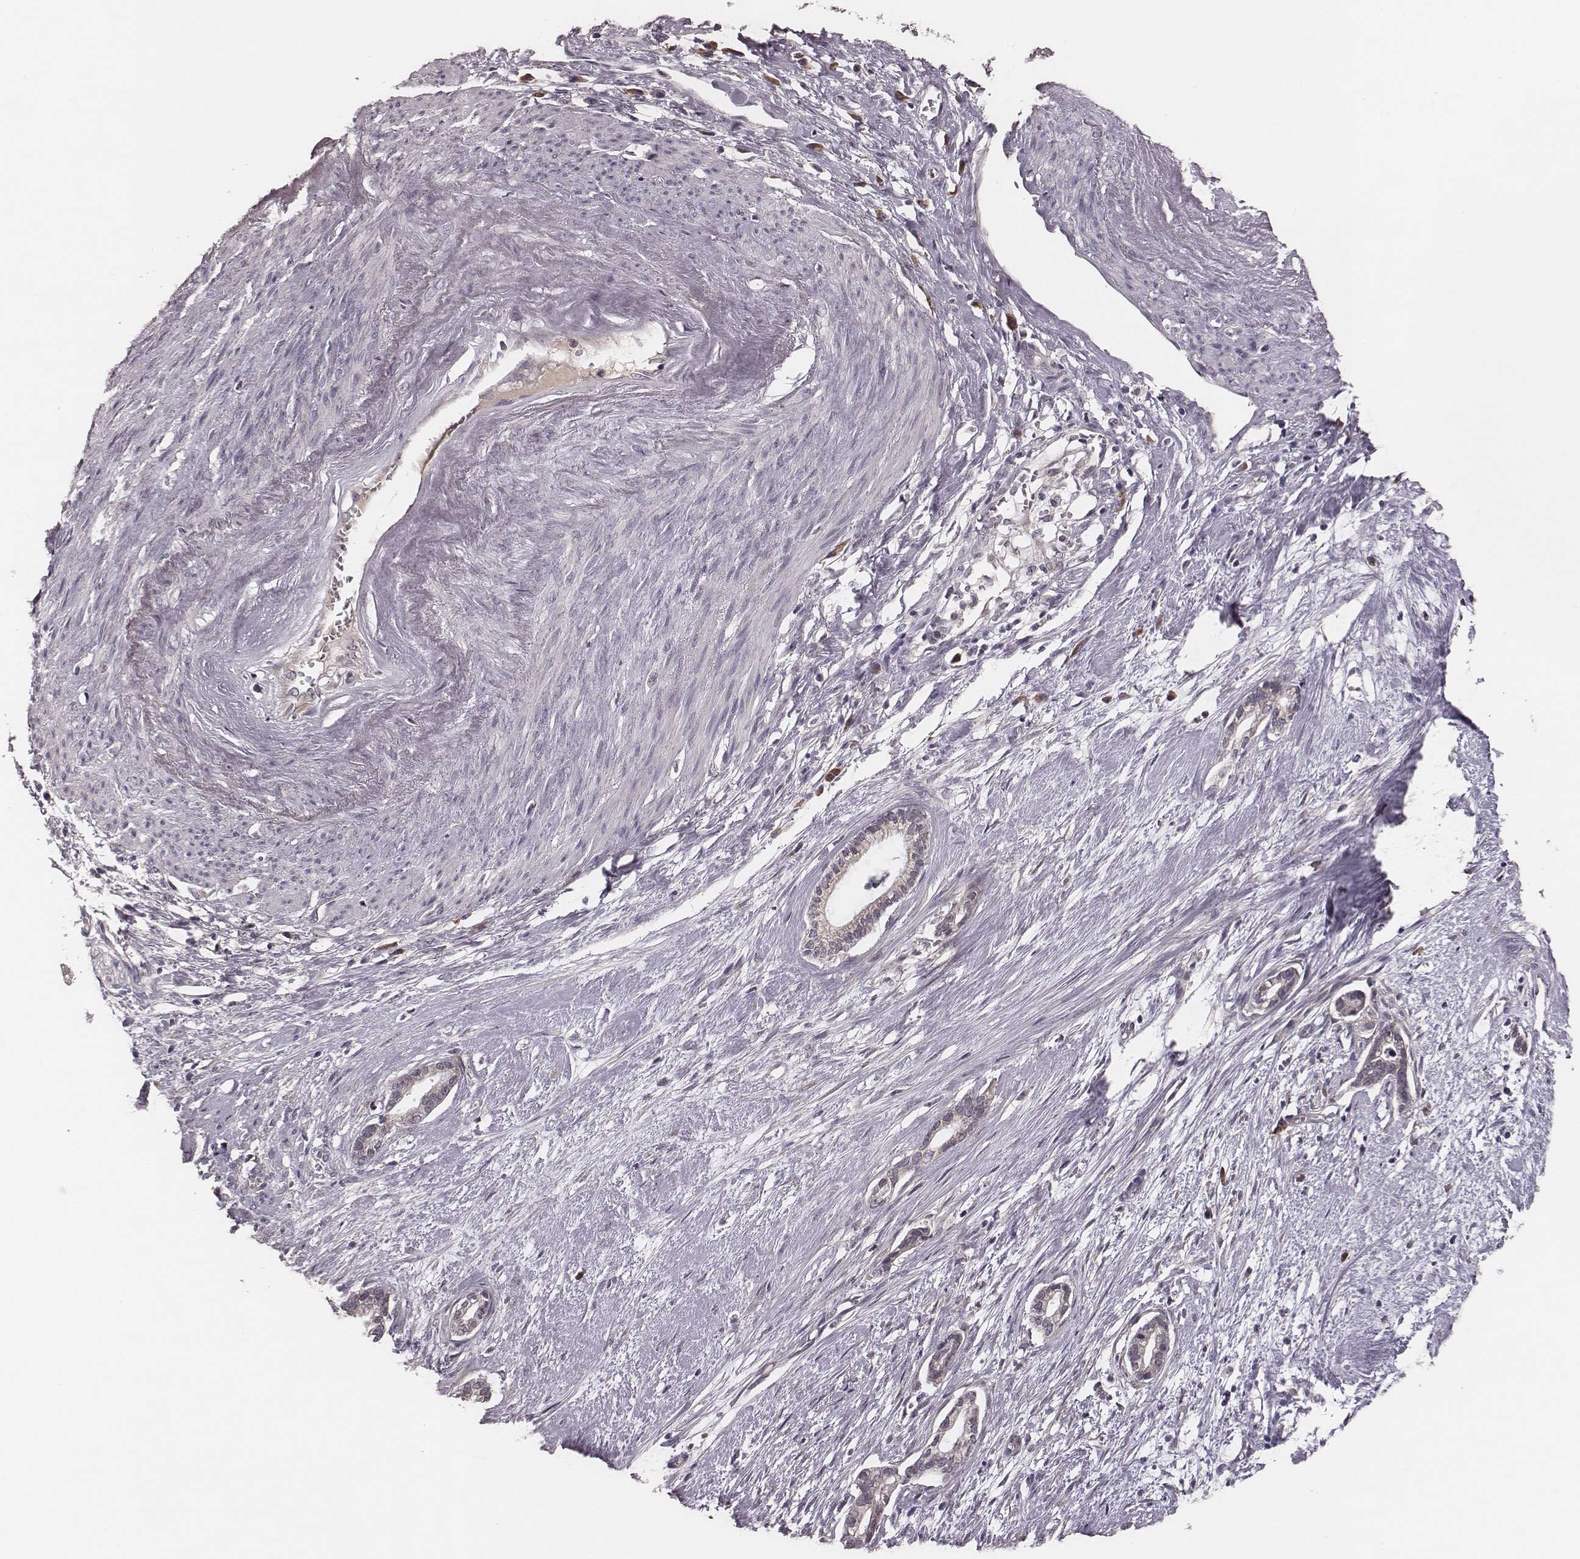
{"staining": {"intensity": "weak", "quantity": "<25%", "location": "cytoplasmic/membranous"}, "tissue": "cervical cancer", "cell_type": "Tumor cells", "image_type": "cancer", "snomed": [{"axis": "morphology", "description": "Adenocarcinoma, NOS"}, {"axis": "topography", "description": "Cervix"}], "caption": "This is an immunohistochemistry micrograph of human cervical adenocarcinoma. There is no staining in tumor cells.", "gene": "P2RX5", "patient": {"sex": "female", "age": 62}}